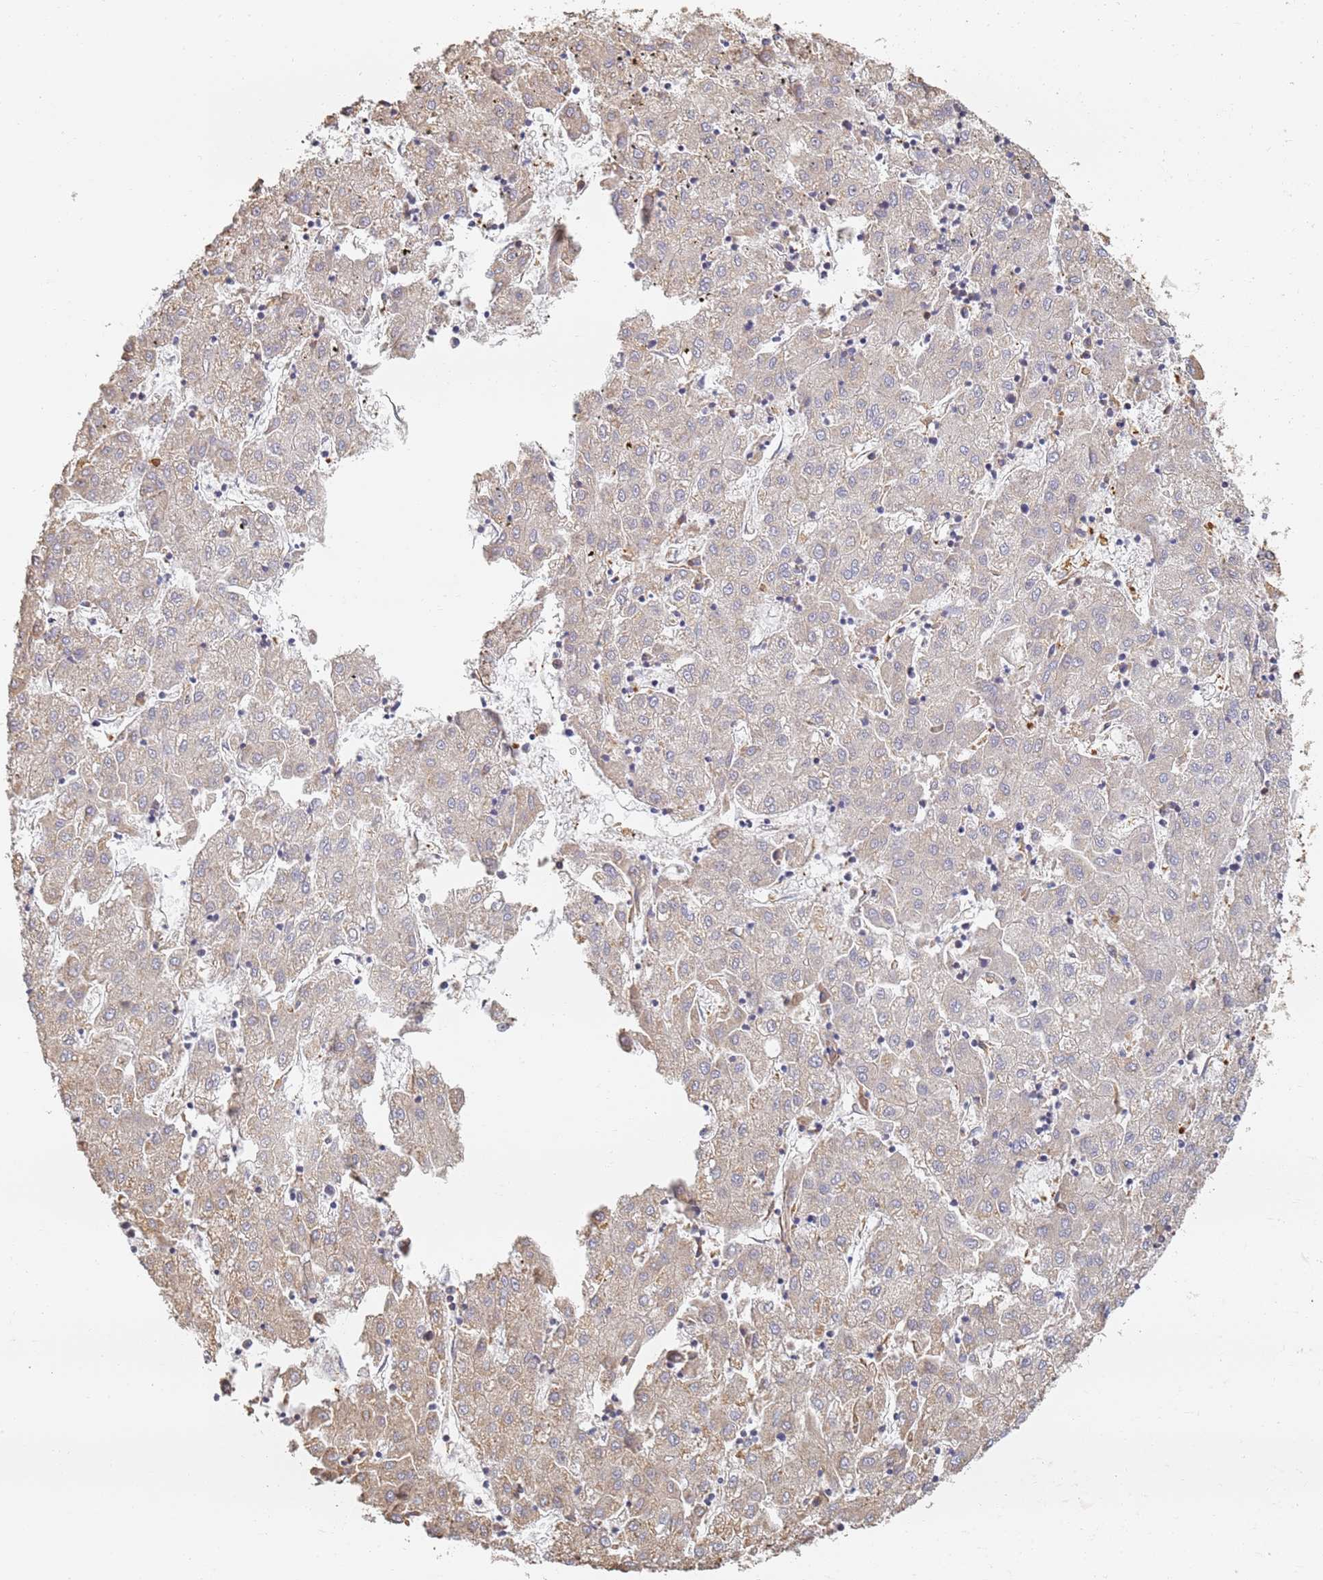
{"staining": {"intensity": "negative", "quantity": "none", "location": "none"}, "tissue": "liver cancer", "cell_type": "Tumor cells", "image_type": "cancer", "snomed": [{"axis": "morphology", "description": "Carcinoma, Hepatocellular, NOS"}, {"axis": "topography", "description": "Liver"}], "caption": "Immunohistochemistry of human liver cancer (hepatocellular carcinoma) shows no positivity in tumor cells.", "gene": "BIN2", "patient": {"sex": "male", "age": 72}}